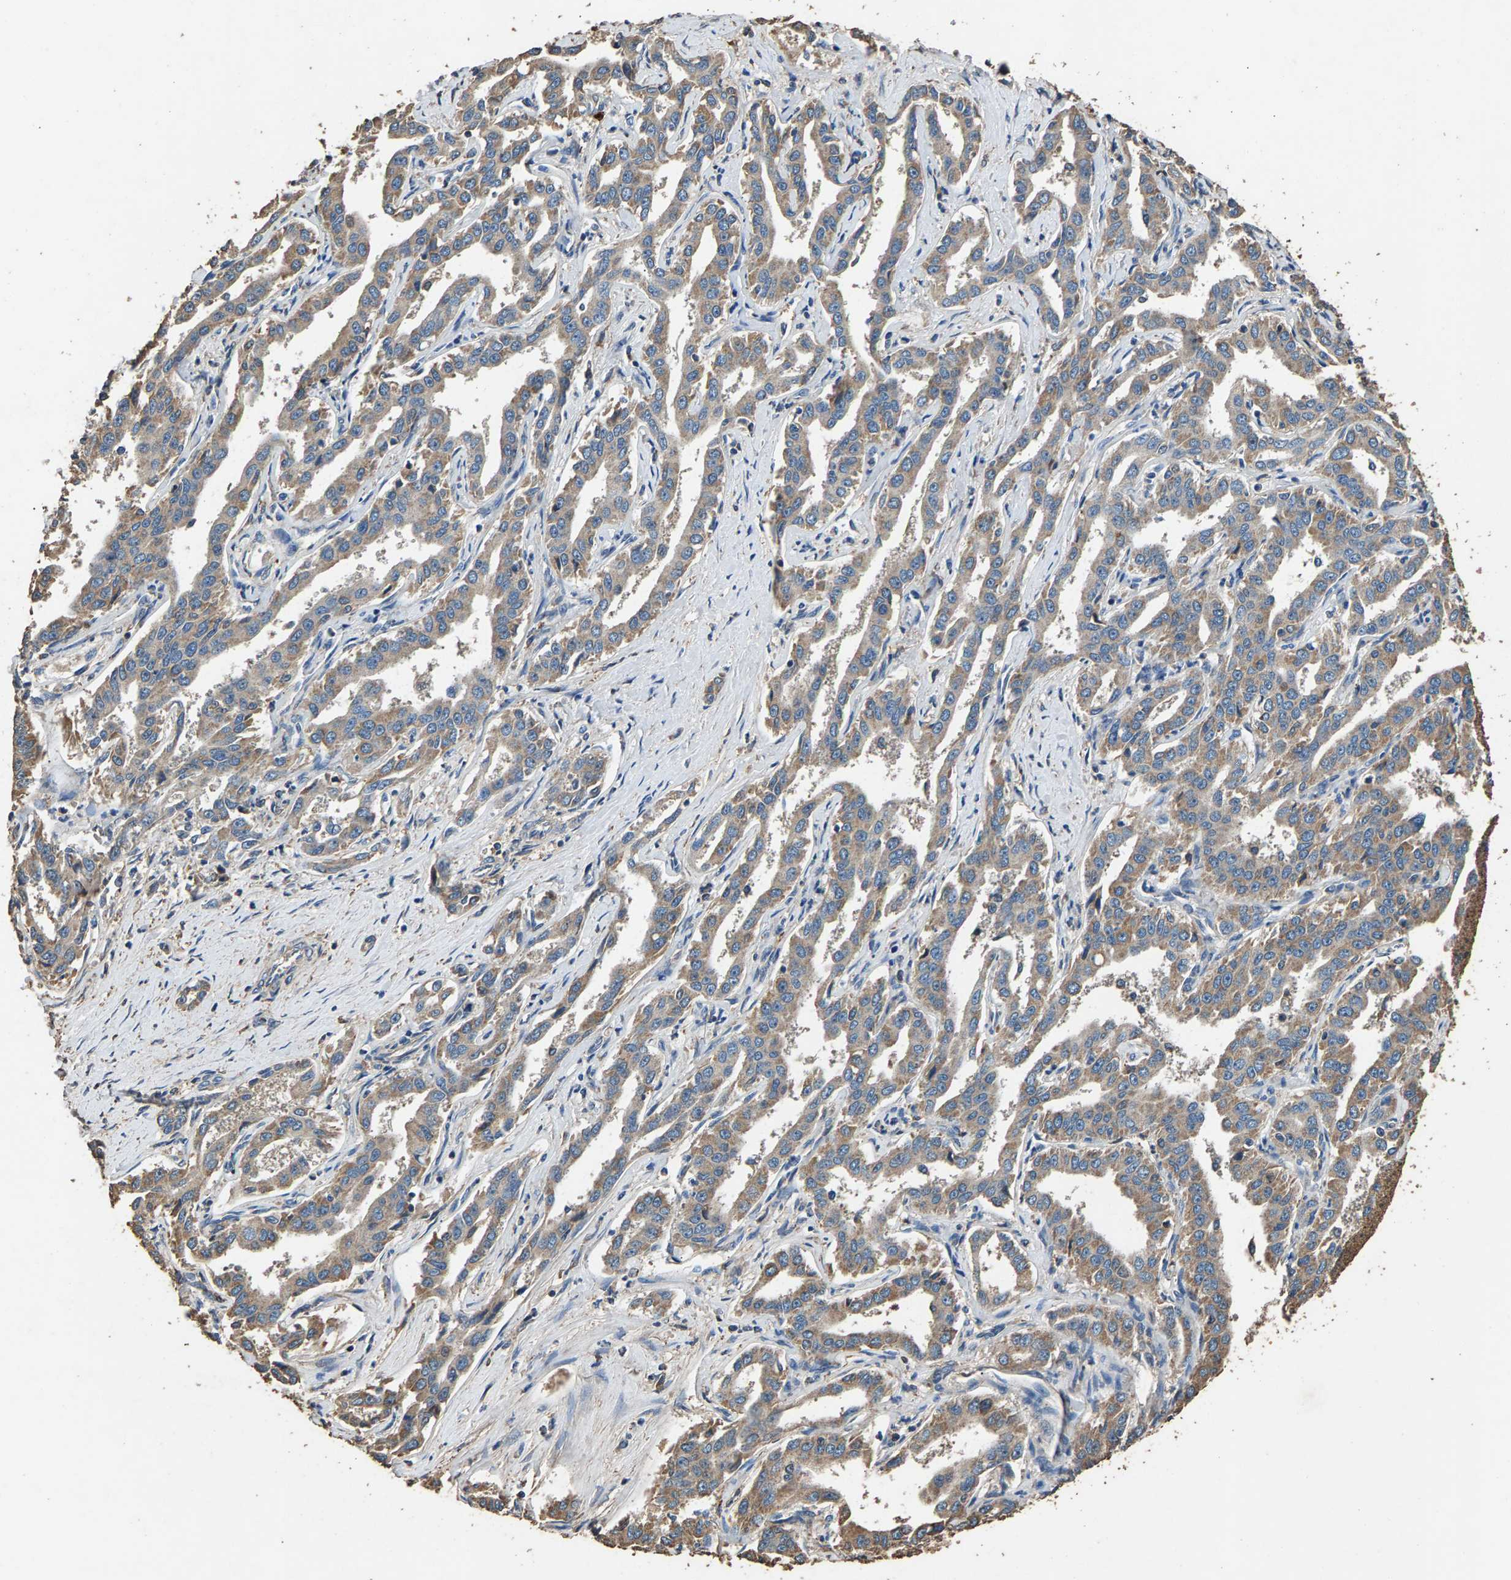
{"staining": {"intensity": "weak", "quantity": ">75%", "location": "cytoplasmic/membranous"}, "tissue": "liver cancer", "cell_type": "Tumor cells", "image_type": "cancer", "snomed": [{"axis": "morphology", "description": "Cholangiocarcinoma"}, {"axis": "topography", "description": "Liver"}], "caption": "Approximately >75% of tumor cells in cholangiocarcinoma (liver) exhibit weak cytoplasmic/membranous protein positivity as visualized by brown immunohistochemical staining.", "gene": "MRPL27", "patient": {"sex": "male", "age": 59}}